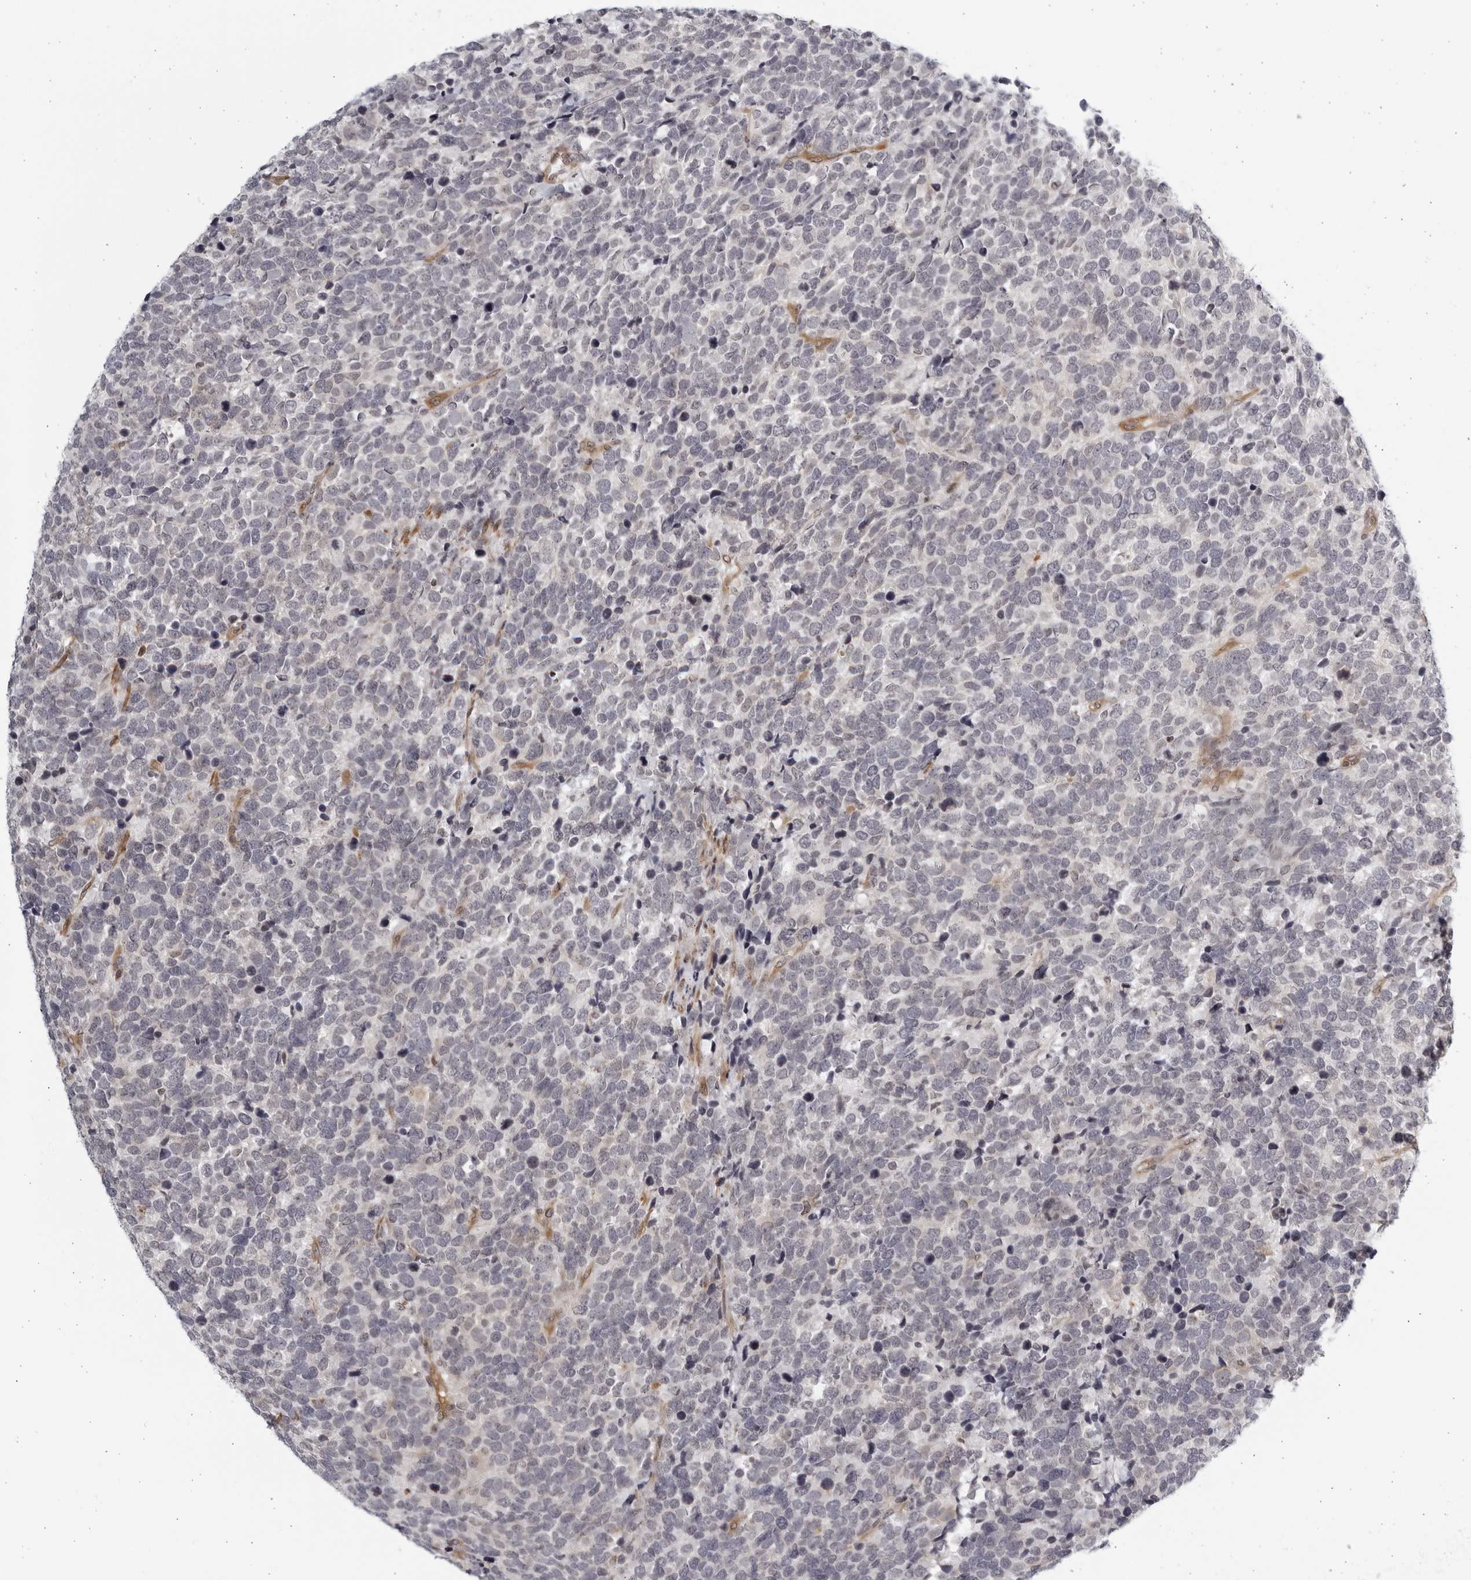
{"staining": {"intensity": "negative", "quantity": "none", "location": "none"}, "tissue": "urothelial cancer", "cell_type": "Tumor cells", "image_type": "cancer", "snomed": [{"axis": "morphology", "description": "Urothelial carcinoma, High grade"}, {"axis": "topography", "description": "Urinary bladder"}], "caption": "Immunohistochemistry (IHC) of urothelial cancer displays no positivity in tumor cells. (DAB (3,3'-diaminobenzidine) IHC, high magnification).", "gene": "SERTAD4", "patient": {"sex": "female", "age": 82}}